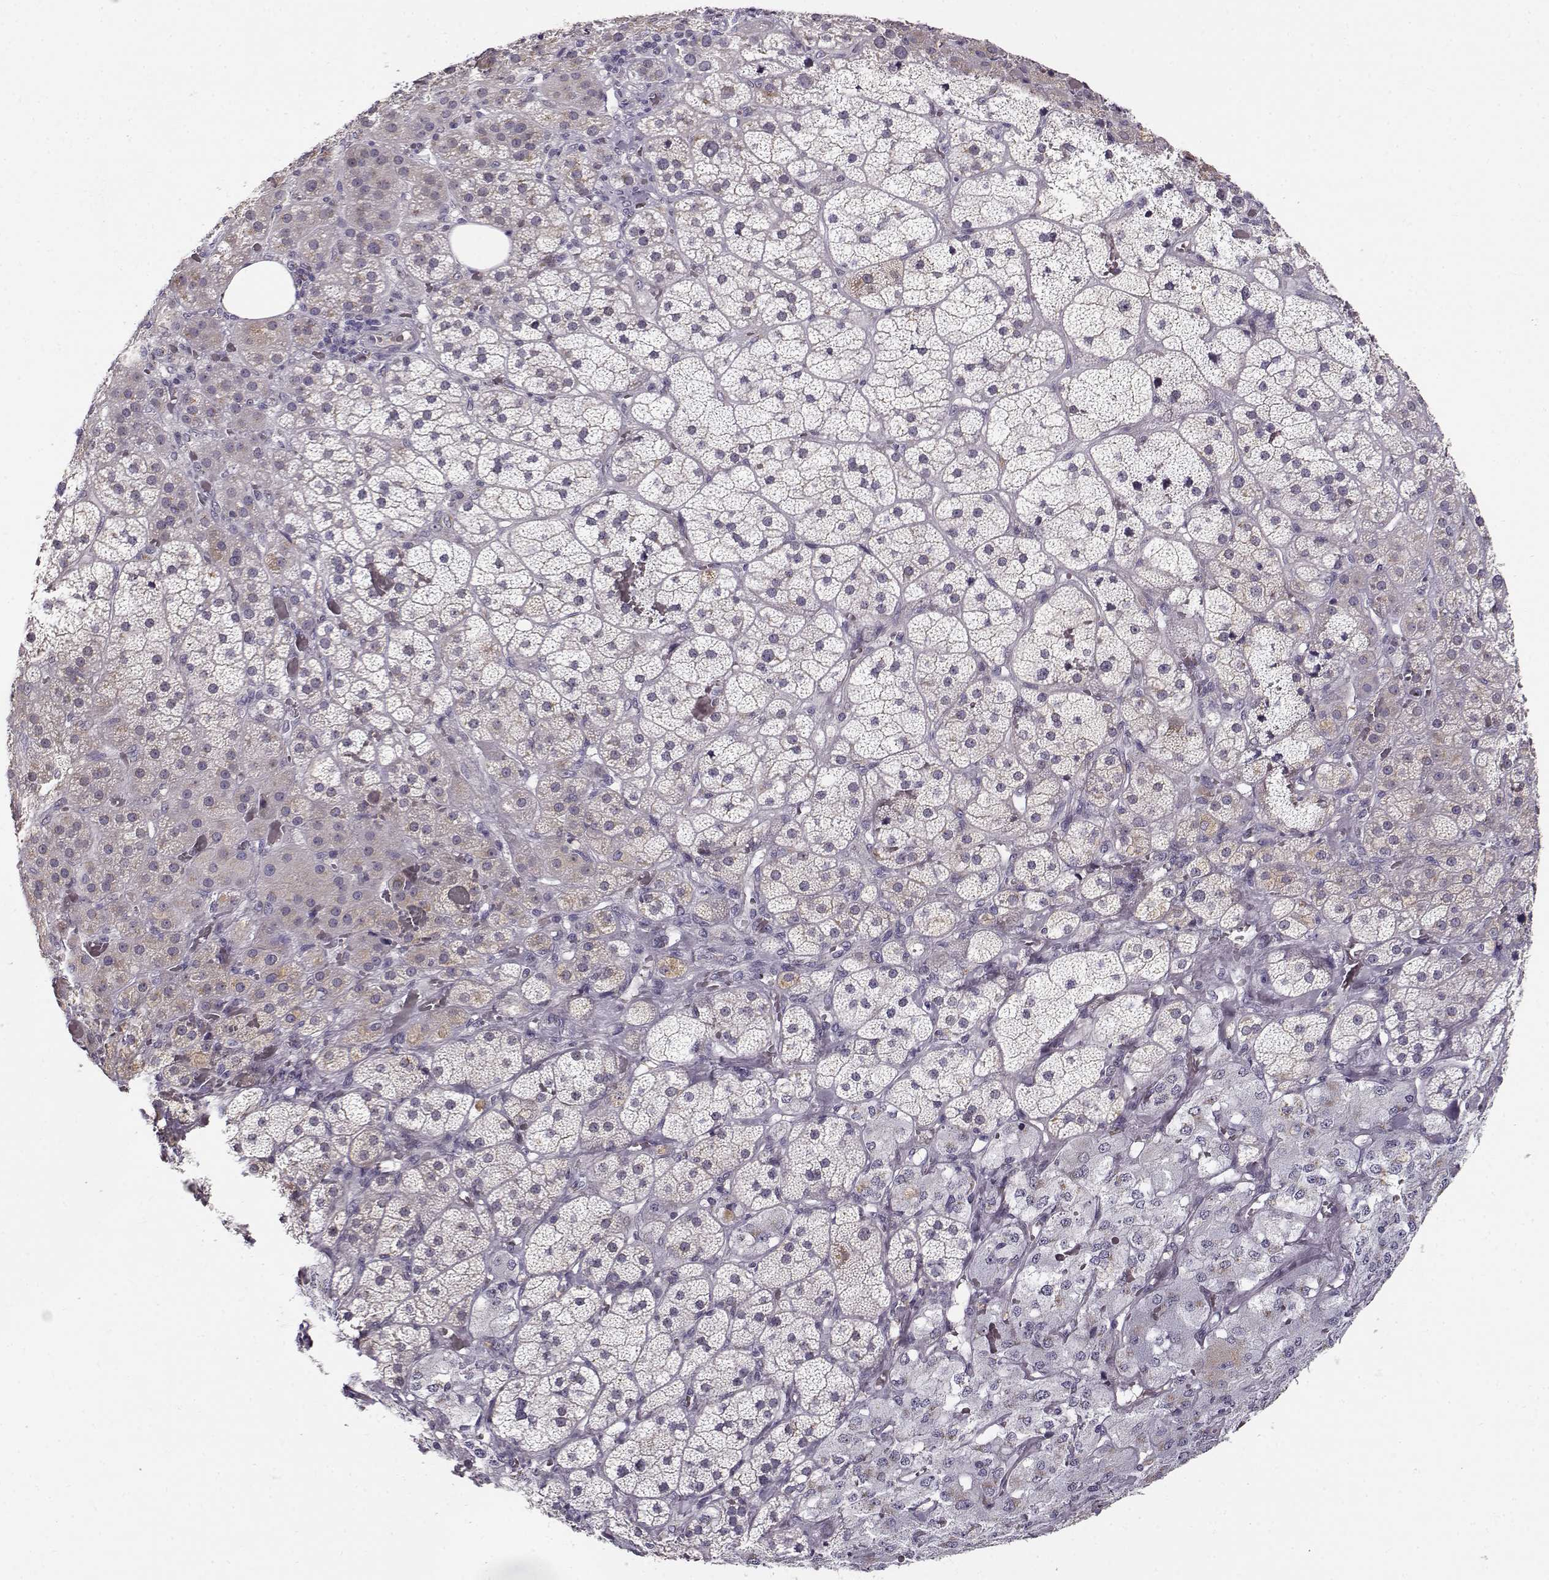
{"staining": {"intensity": "weak", "quantity": "<25%", "location": "cytoplasmic/membranous"}, "tissue": "adrenal gland", "cell_type": "Glandular cells", "image_type": "normal", "snomed": [{"axis": "morphology", "description": "Normal tissue, NOS"}, {"axis": "topography", "description": "Adrenal gland"}], "caption": "Immunohistochemical staining of normal adrenal gland shows no significant expression in glandular cells.", "gene": "SLC4A5", "patient": {"sex": "male", "age": 57}}